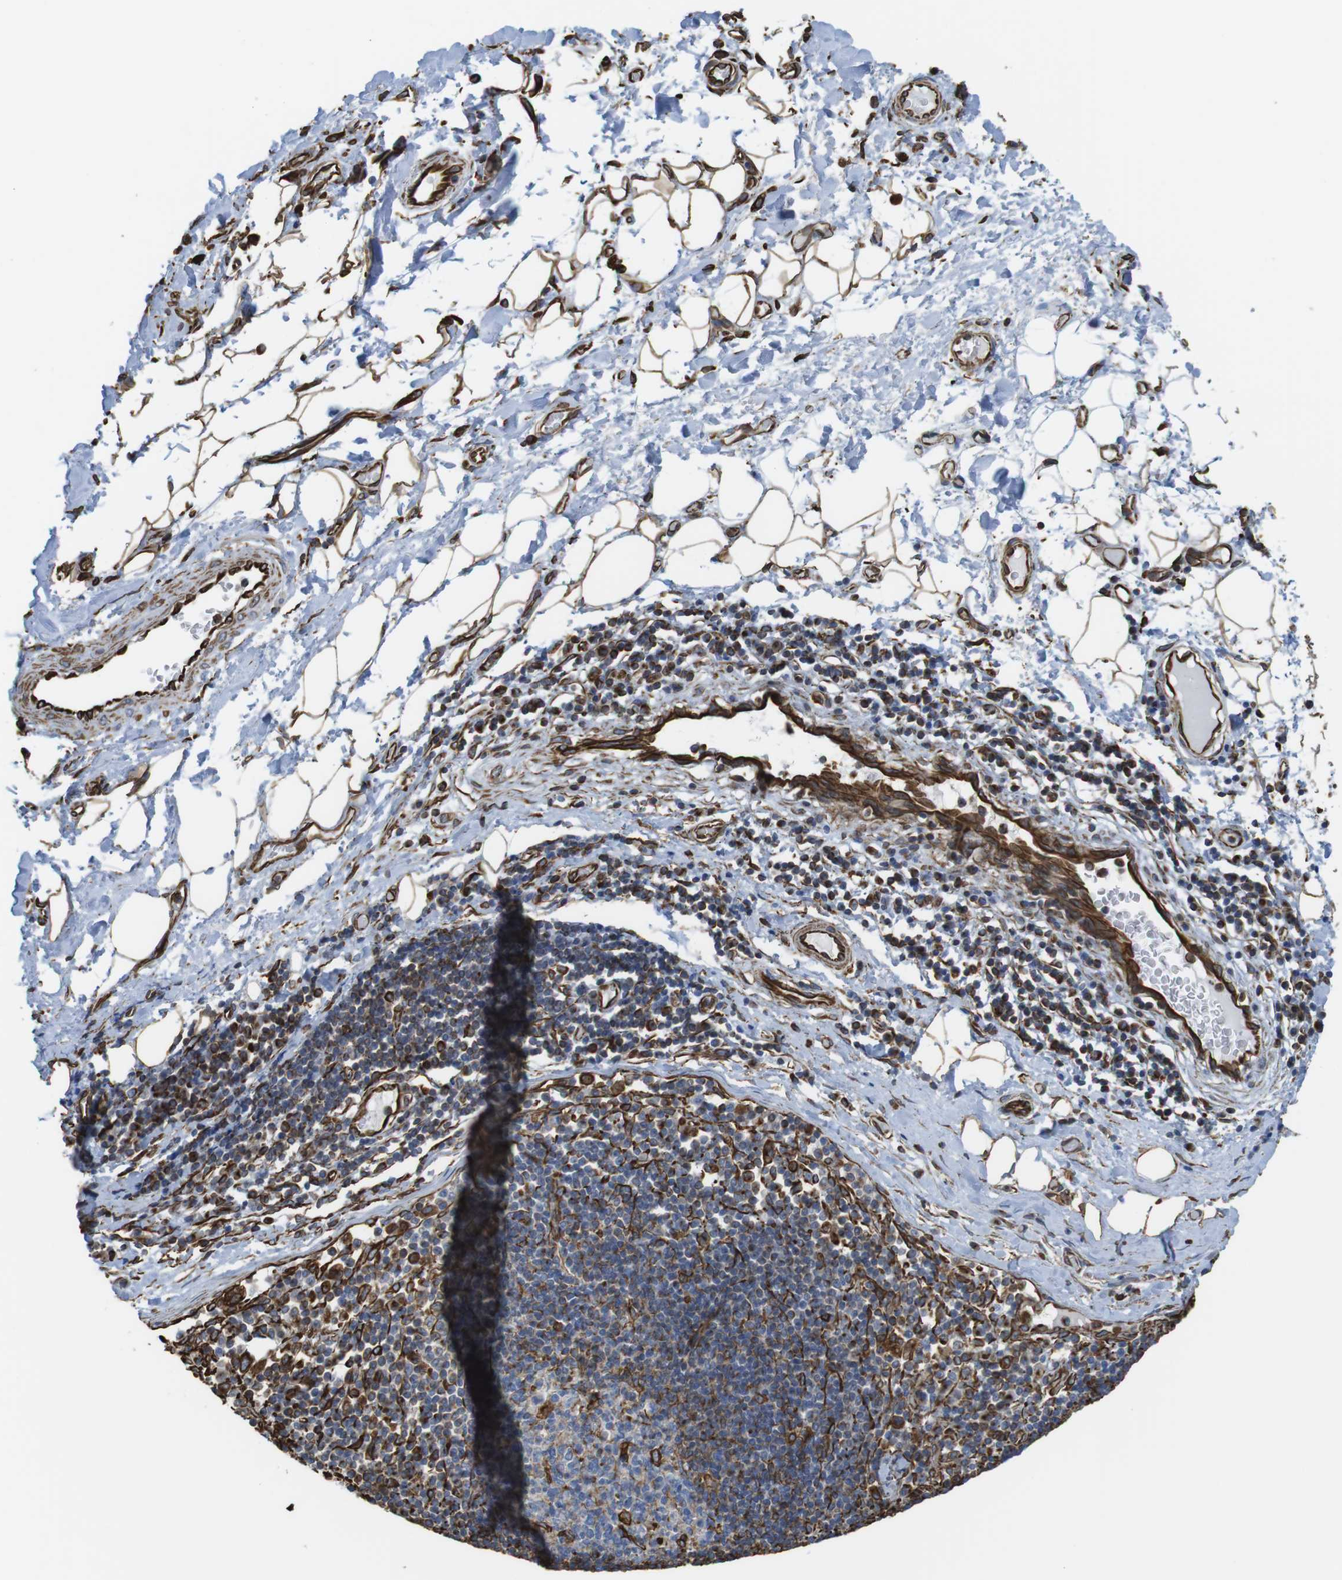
{"staining": {"intensity": "strong", "quantity": ">75%", "location": "cytoplasmic/membranous"}, "tissue": "adipose tissue", "cell_type": "Adipocytes", "image_type": "normal", "snomed": [{"axis": "morphology", "description": "Normal tissue, NOS"}, {"axis": "morphology", "description": "Adenocarcinoma, NOS"}, {"axis": "topography", "description": "Esophagus"}], "caption": "Protein staining displays strong cytoplasmic/membranous positivity in about >75% of adipocytes in benign adipose tissue.", "gene": "RALGPS1", "patient": {"sex": "male", "age": 62}}